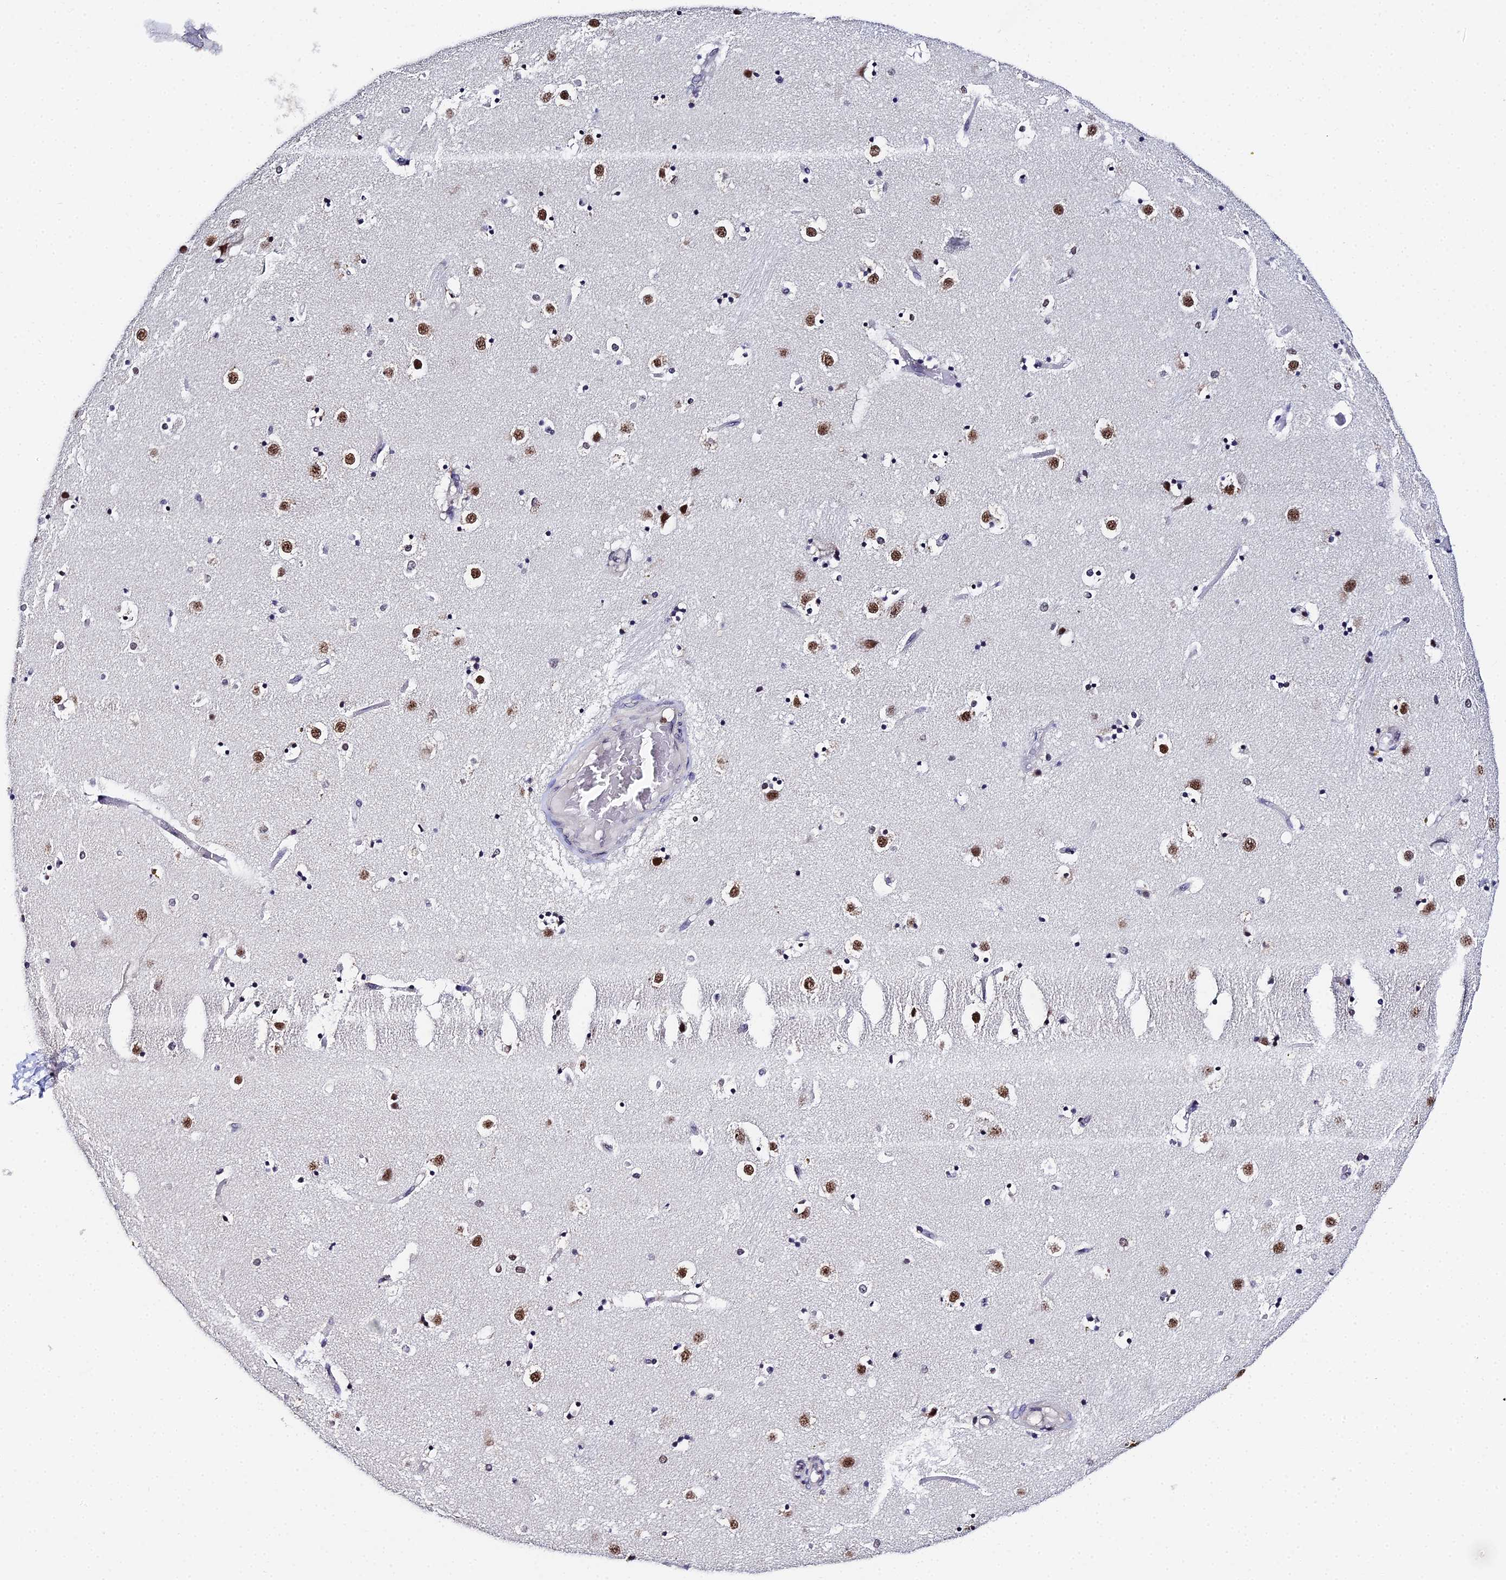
{"staining": {"intensity": "strong", "quantity": "25%-75%", "location": "nuclear"}, "tissue": "caudate", "cell_type": "Glial cells", "image_type": "normal", "snomed": [{"axis": "morphology", "description": "Normal tissue, NOS"}, {"axis": "topography", "description": "Lateral ventricle wall"}], "caption": "Human caudate stained for a protein (brown) exhibits strong nuclear positive staining in about 25%-75% of glial cells.", "gene": "MAGOHB", "patient": {"sex": "female", "age": 52}}